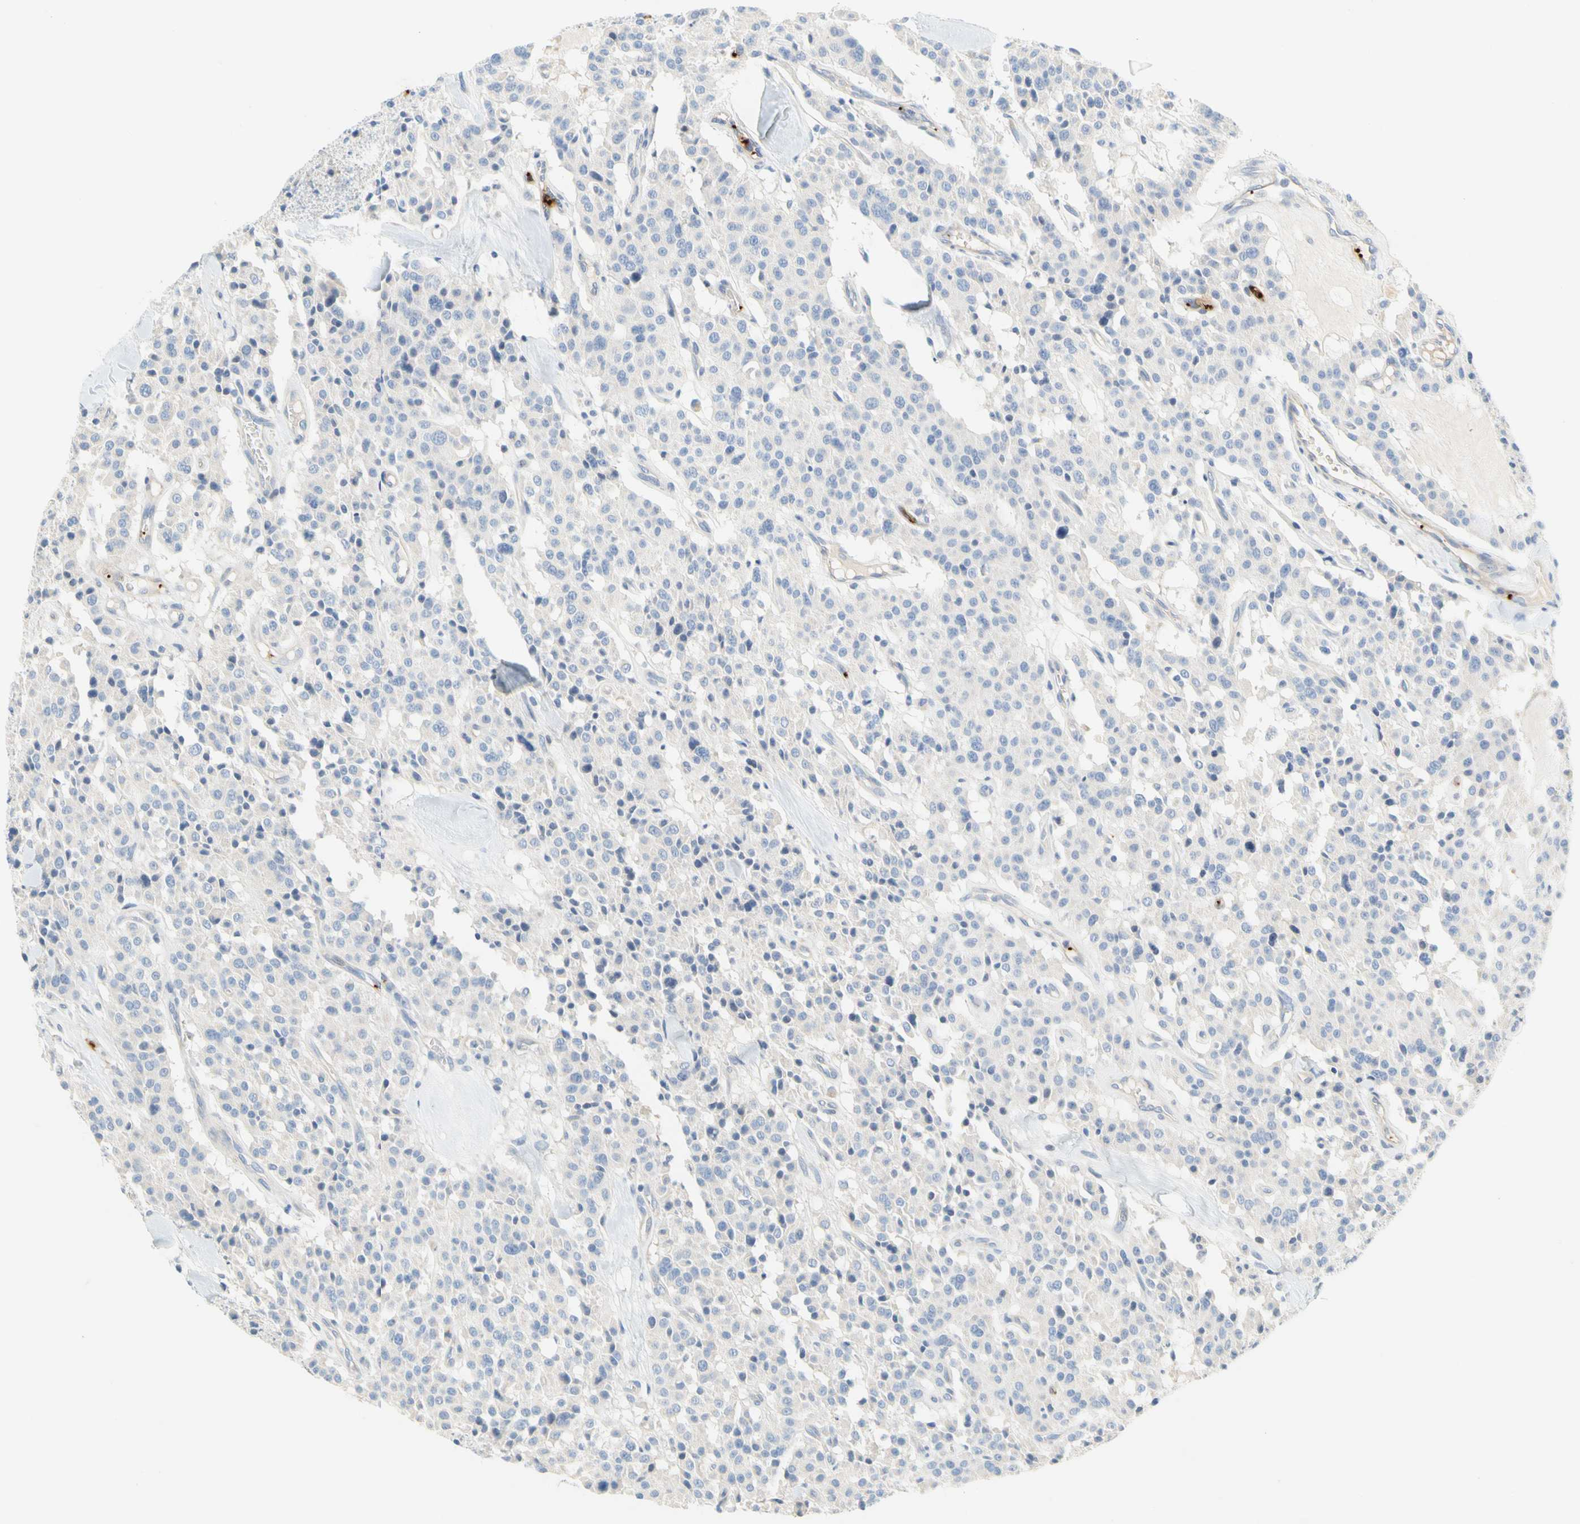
{"staining": {"intensity": "negative", "quantity": "none", "location": "none"}, "tissue": "carcinoid", "cell_type": "Tumor cells", "image_type": "cancer", "snomed": [{"axis": "morphology", "description": "Carcinoid, malignant, NOS"}, {"axis": "topography", "description": "Lung"}], "caption": "Carcinoid was stained to show a protein in brown. There is no significant positivity in tumor cells.", "gene": "PPBP", "patient": {"sex": "male", "age": 30}}